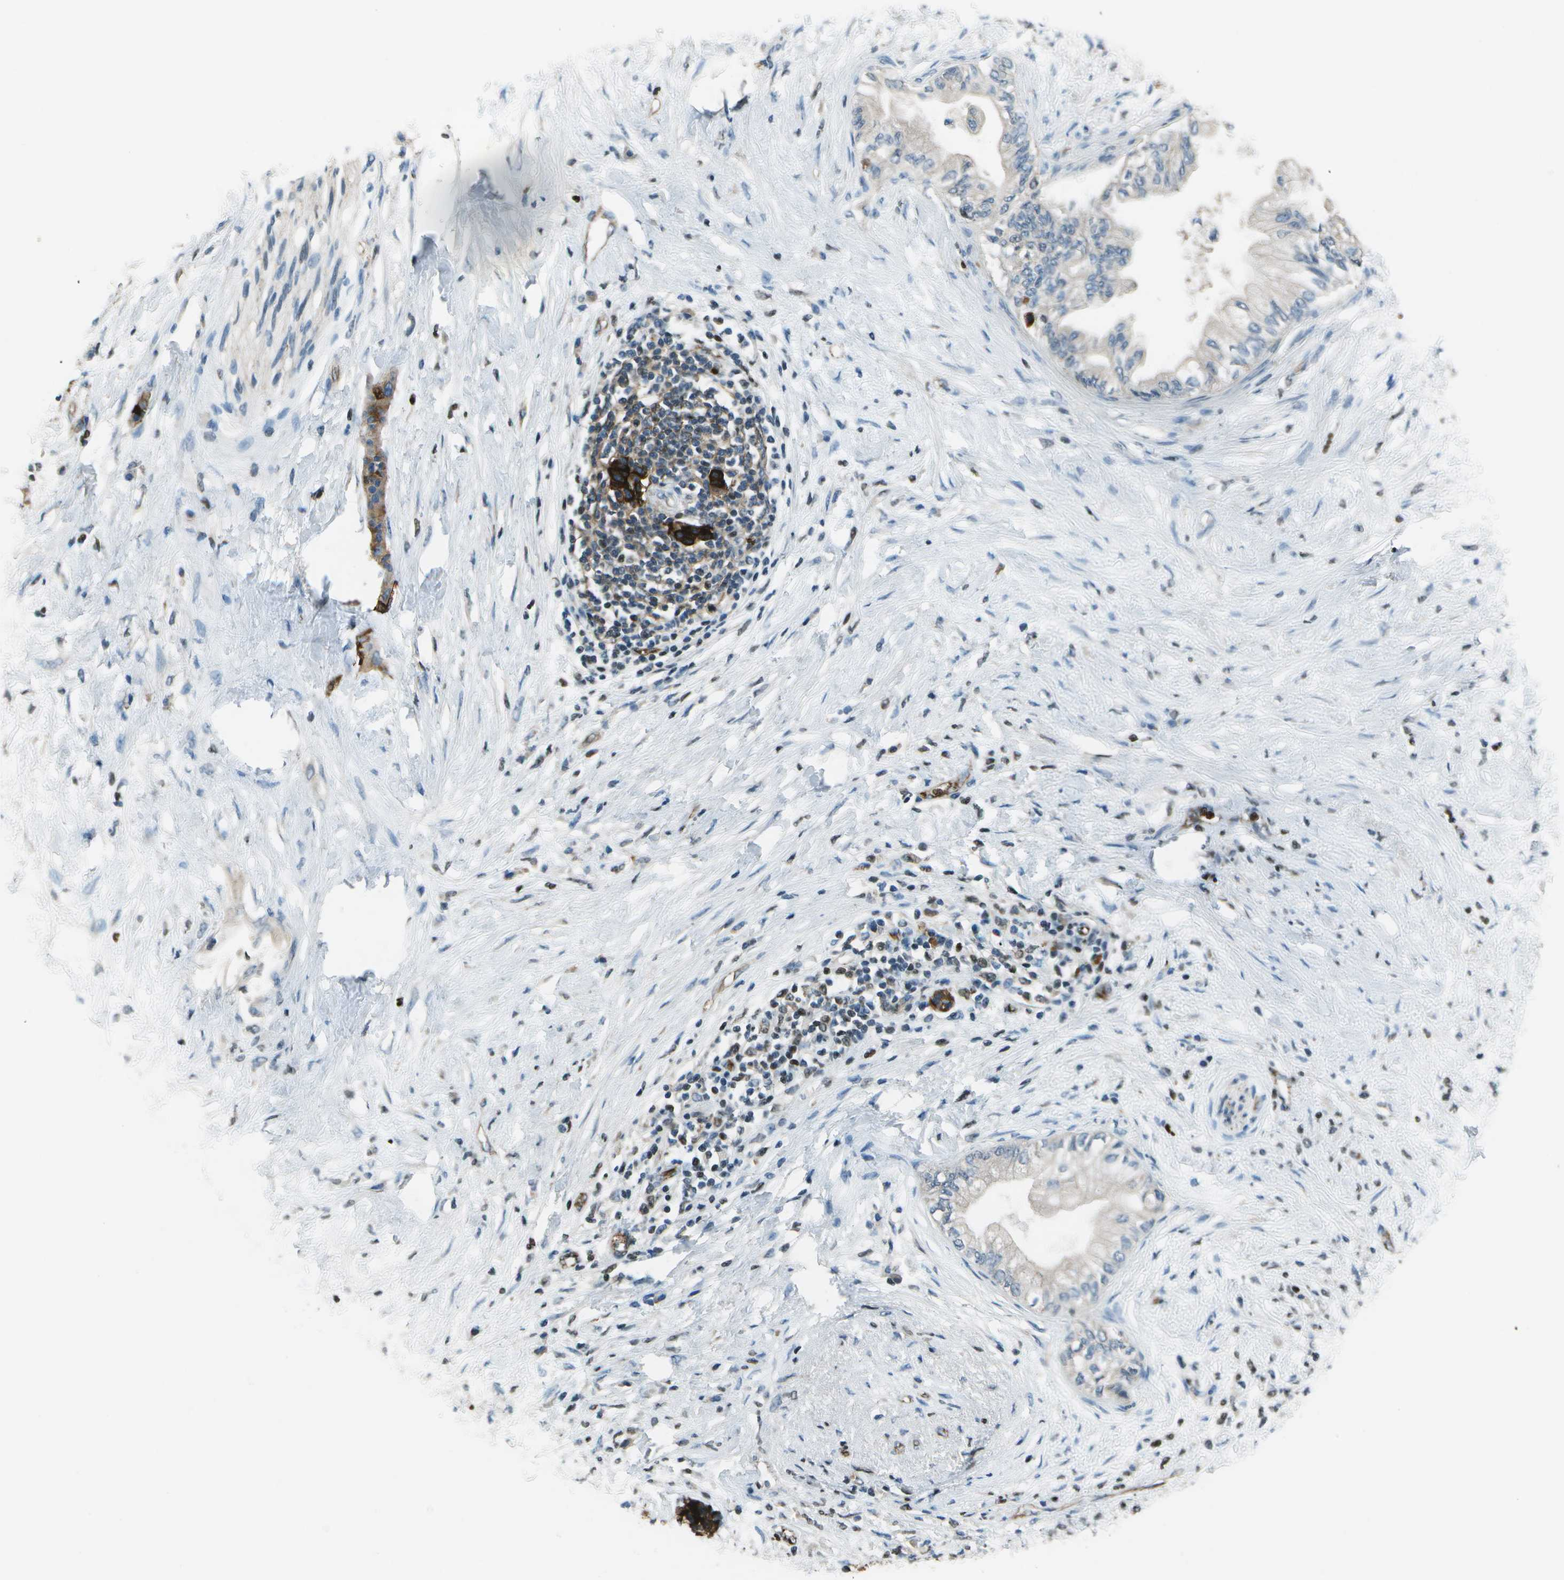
{"staining": {"intensity": "negative", "quantity": "none", "location": "none"}, "tissue": "pancreatic cancer", "cell_type": "Tumor cells", "image_type": "cancer", "snomed": [{"axis": "morphology", "description": "Normal tissue, NOS"}, {"axis": "morphology", "description": "Adenocarcinoma, NOS"}, {"axis": "topography", "description": "Pancreas"}, {"axis": "topography", "description": "Duodenum"}], "caption": "A photomicrograph of human pancreatic adenocarcinoma is negative for staining in tumor cells. The staining was performed using DAB (3,3'-diaminobenzidine) to visualize the protein expression in brown, while the nuclei were stained in blue with hematoxylin (Magnification: 20x).", "gene": "PDLIM1", "patient": {"sex": "female", "age": 60}}